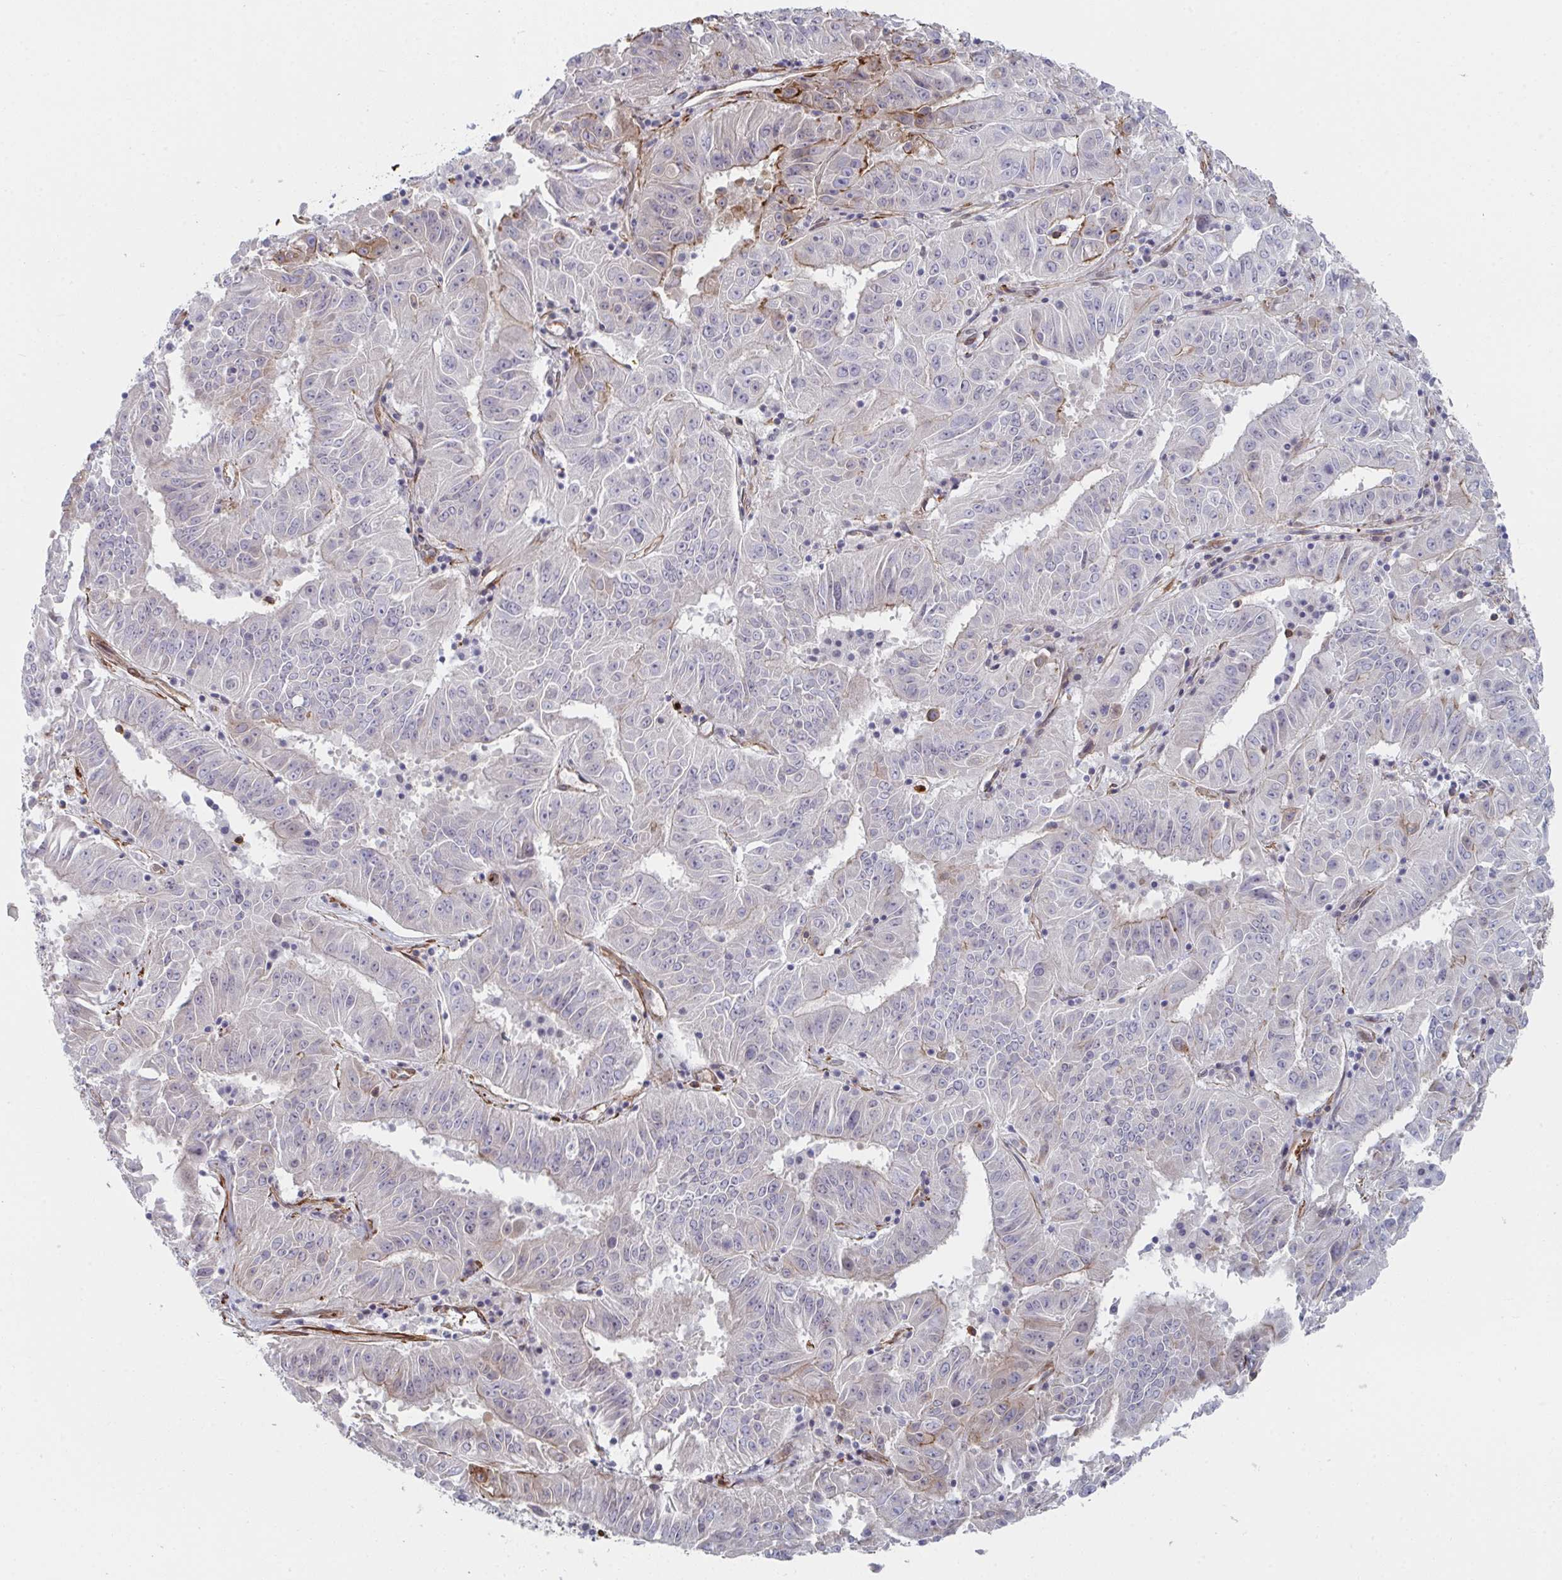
{"staining": {"intensity": "weak", "quantity": "<25%", "location": "cytoplasmic/membranous"}, "tissue": "pancreatic cancer", "cell_type": "Tumor cells", "image_type": "cancer", "snomed": [{"axis": "morphology", "description": "Adenocarcinoma, NOS"}, {"axis": "topography", "description": "Pancreas"}], "caption": "The immunohistochemistry (IHC) histopathology image has no significant expression in tumor cells of pancreatic cancer tissue. (Brightfield microscopy of DAB (3,3'-diaminobenzidine) immunohistochemistry (IHC) at high magnification).", "gene": "NEURL4", "patient": {"sex": "male", "age": 63}}